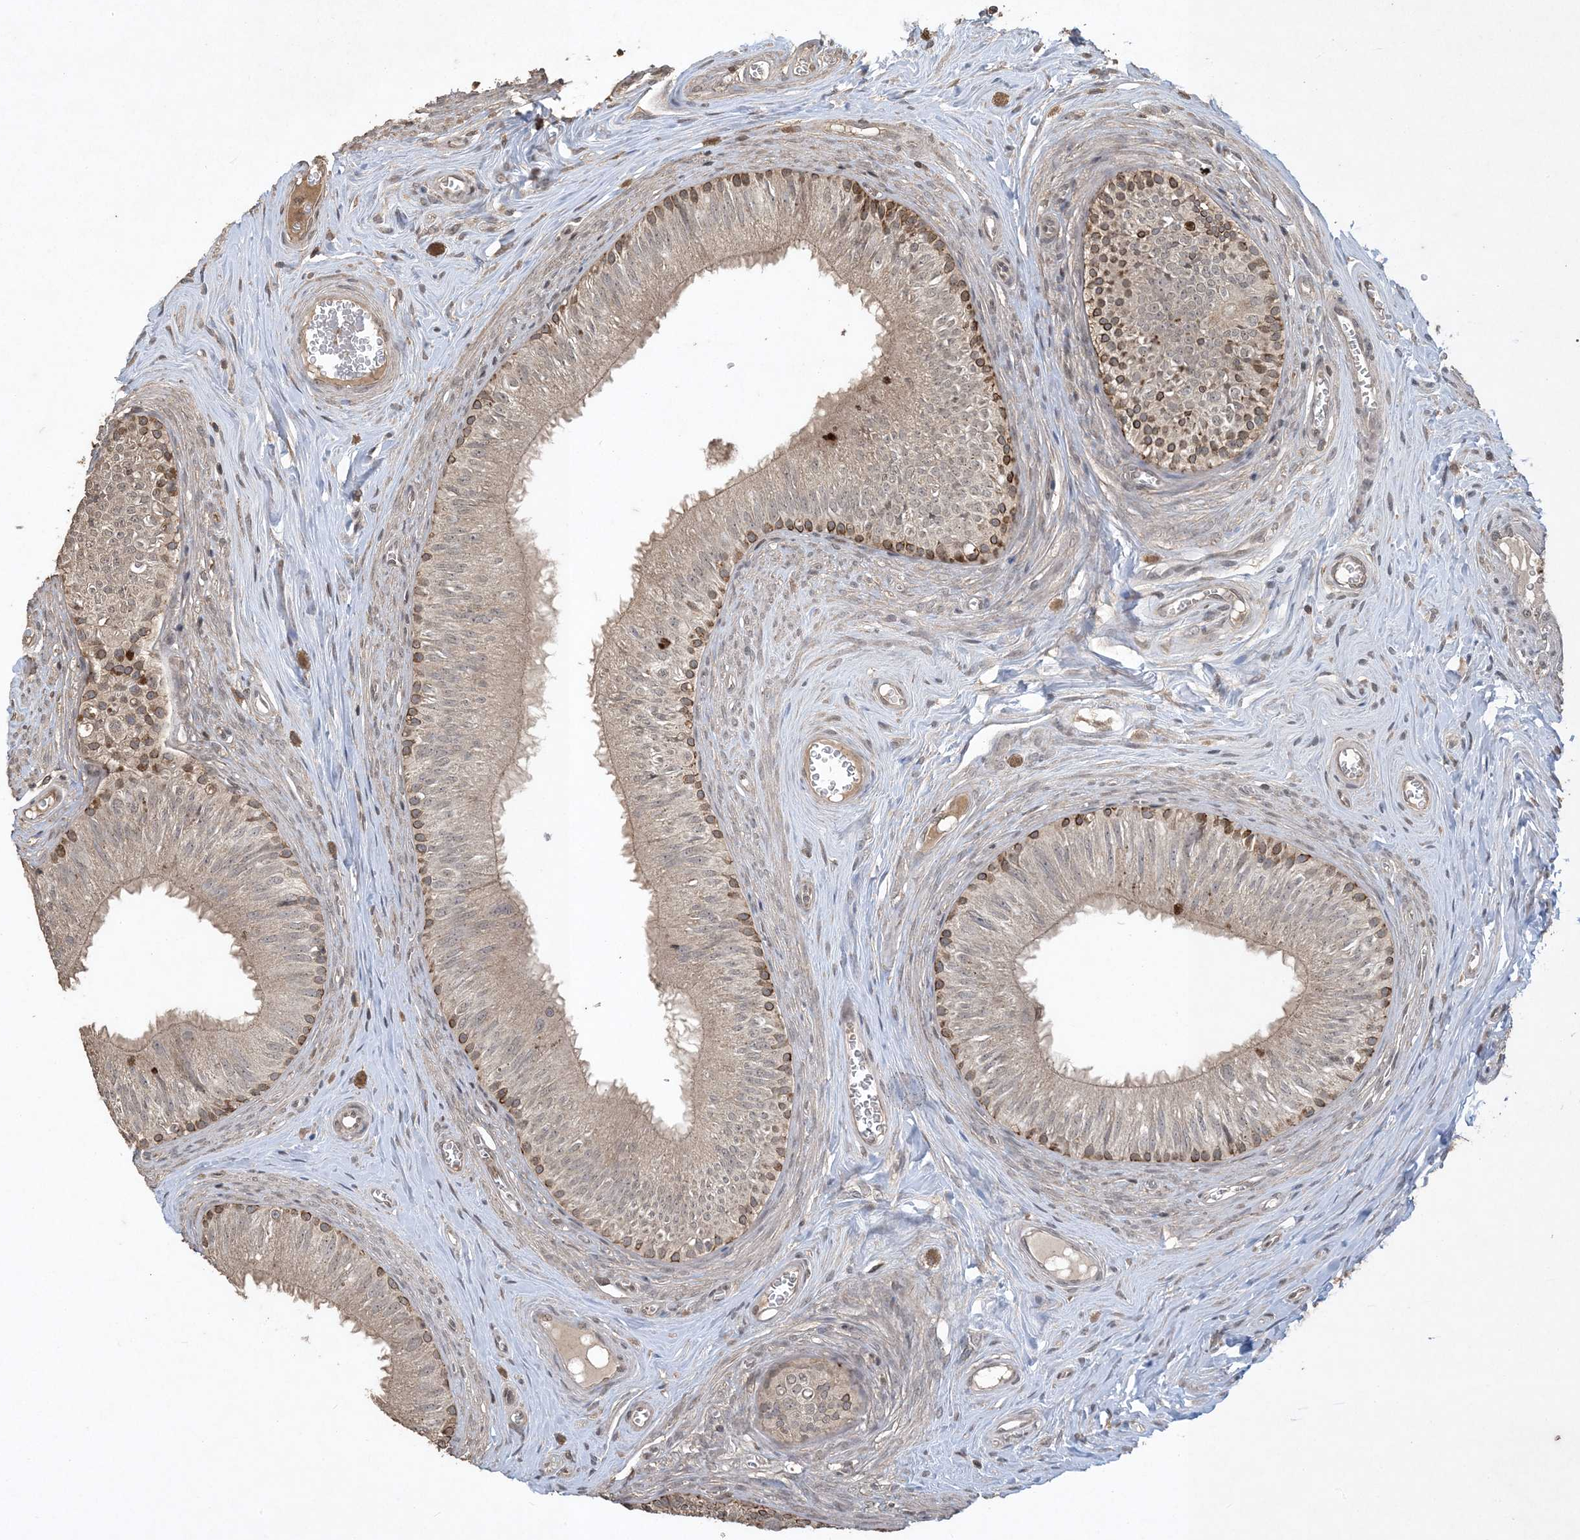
{"staining": {"intensity": "moderate", "quantity": "<25%", "location": "cytoplasmic/membranous"}, "tissue": "epididymis", "cell_type": "Glandular cells", "image_type": "normal", "snomed": [{"axis": "morphology", "description": "Normal tissue, NOS"}, {"axis": "topography", "description": "Epididymis"}], "caption": "Benign epididymis was stained to show a protein in brown. There is low levels of moderate cytoplasmic/membranous expression in about <25% of glandular cells.", "gene": "EFCAB8", "patient": {"sex": "male", "age": 46}}